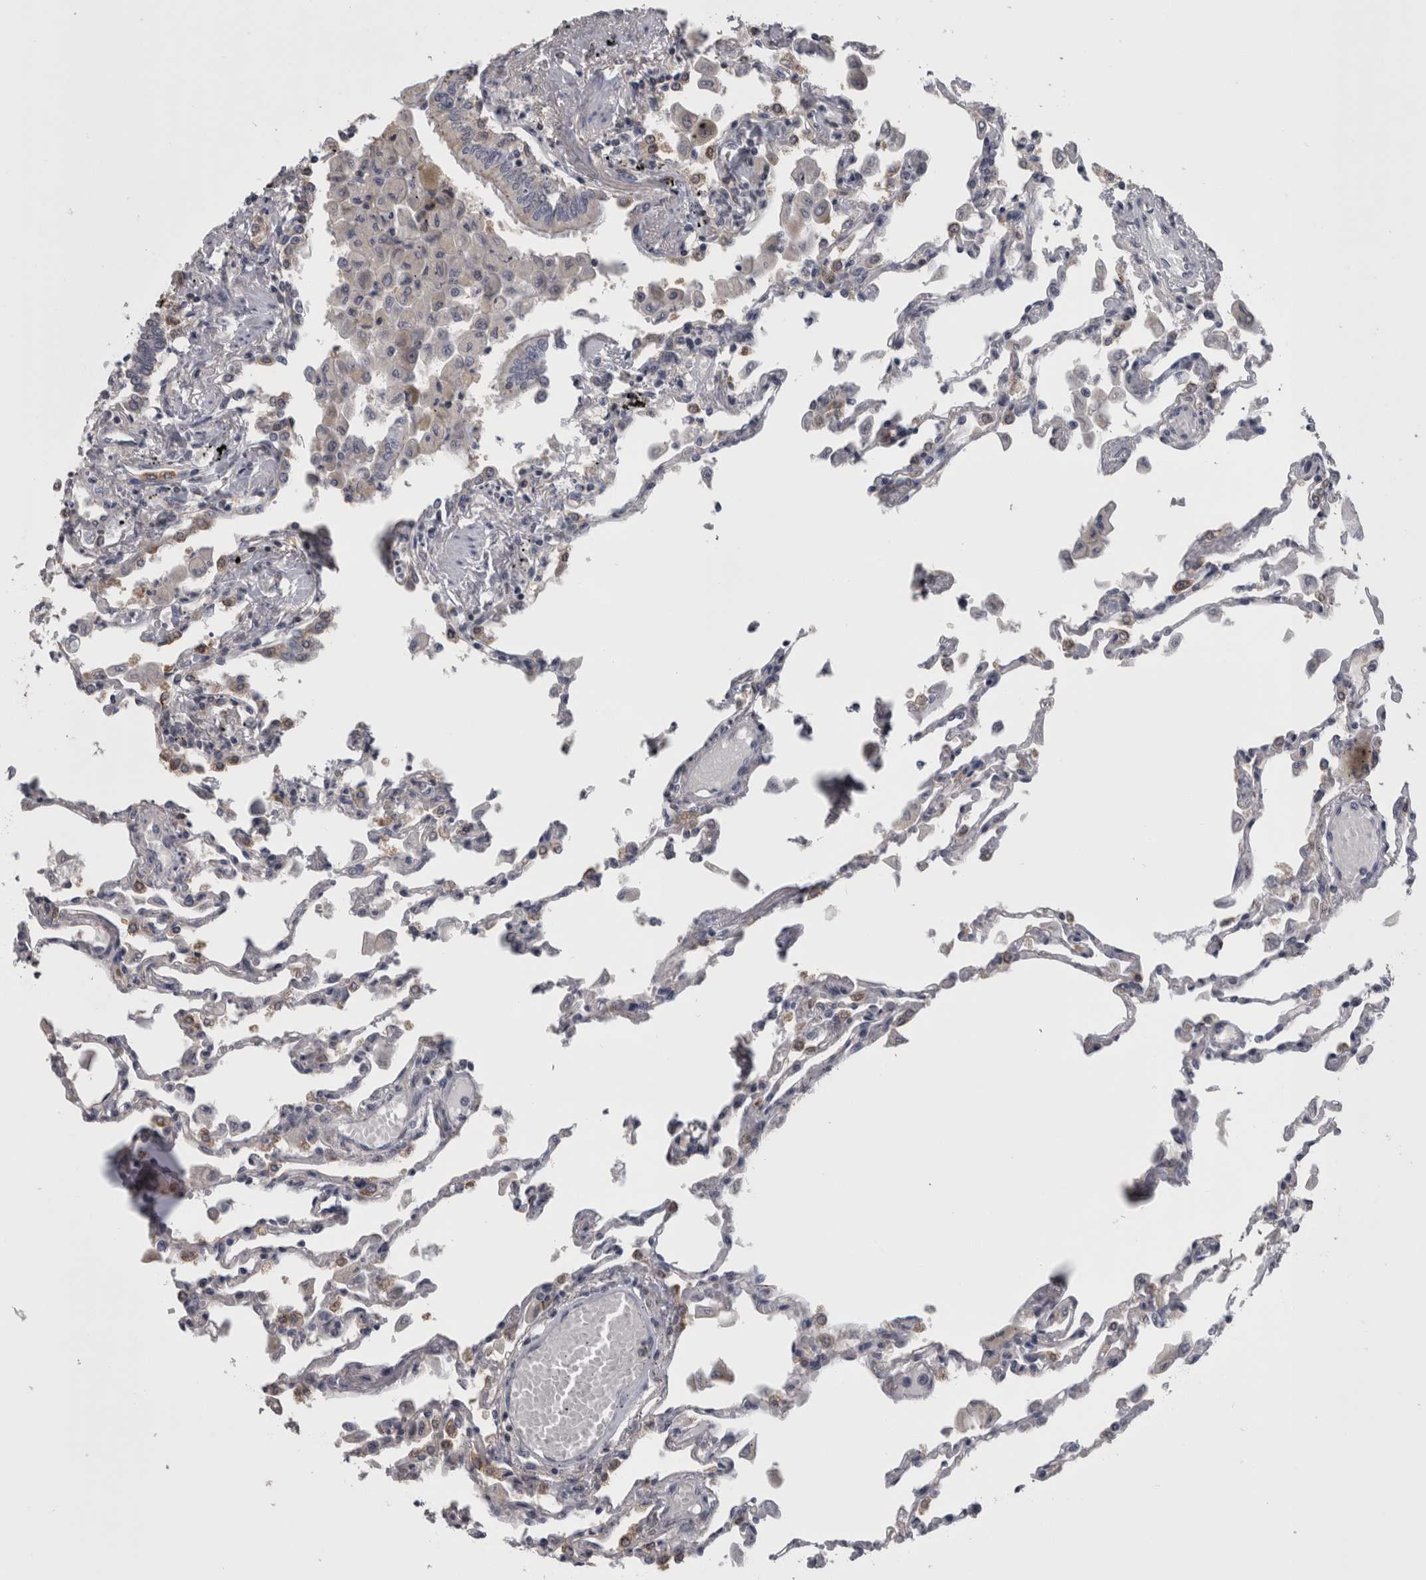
{"staining": {"intensity": "negative", "quantity": "none", "location": "none"}, "tissue": "lung", "cell_type": "Alveolar cells", "image_type": "normal", "snomed": [{"axis": "morphology", "description": "Normal tissue, NOS"}, {"axis": "topography", "description": "Bronchus"}, {"axis": "topography", "description": "Lung"}], "caption": "Alveolar cells show no significant positivity in normal lung. The staining was performed using DAB to visualize the protein expression in brown, while the nuclei were stained in blue with hematoxylin (Magnification: 20x).", "gene": "APRT", "patient": {"sex": "female", "age": 49}}